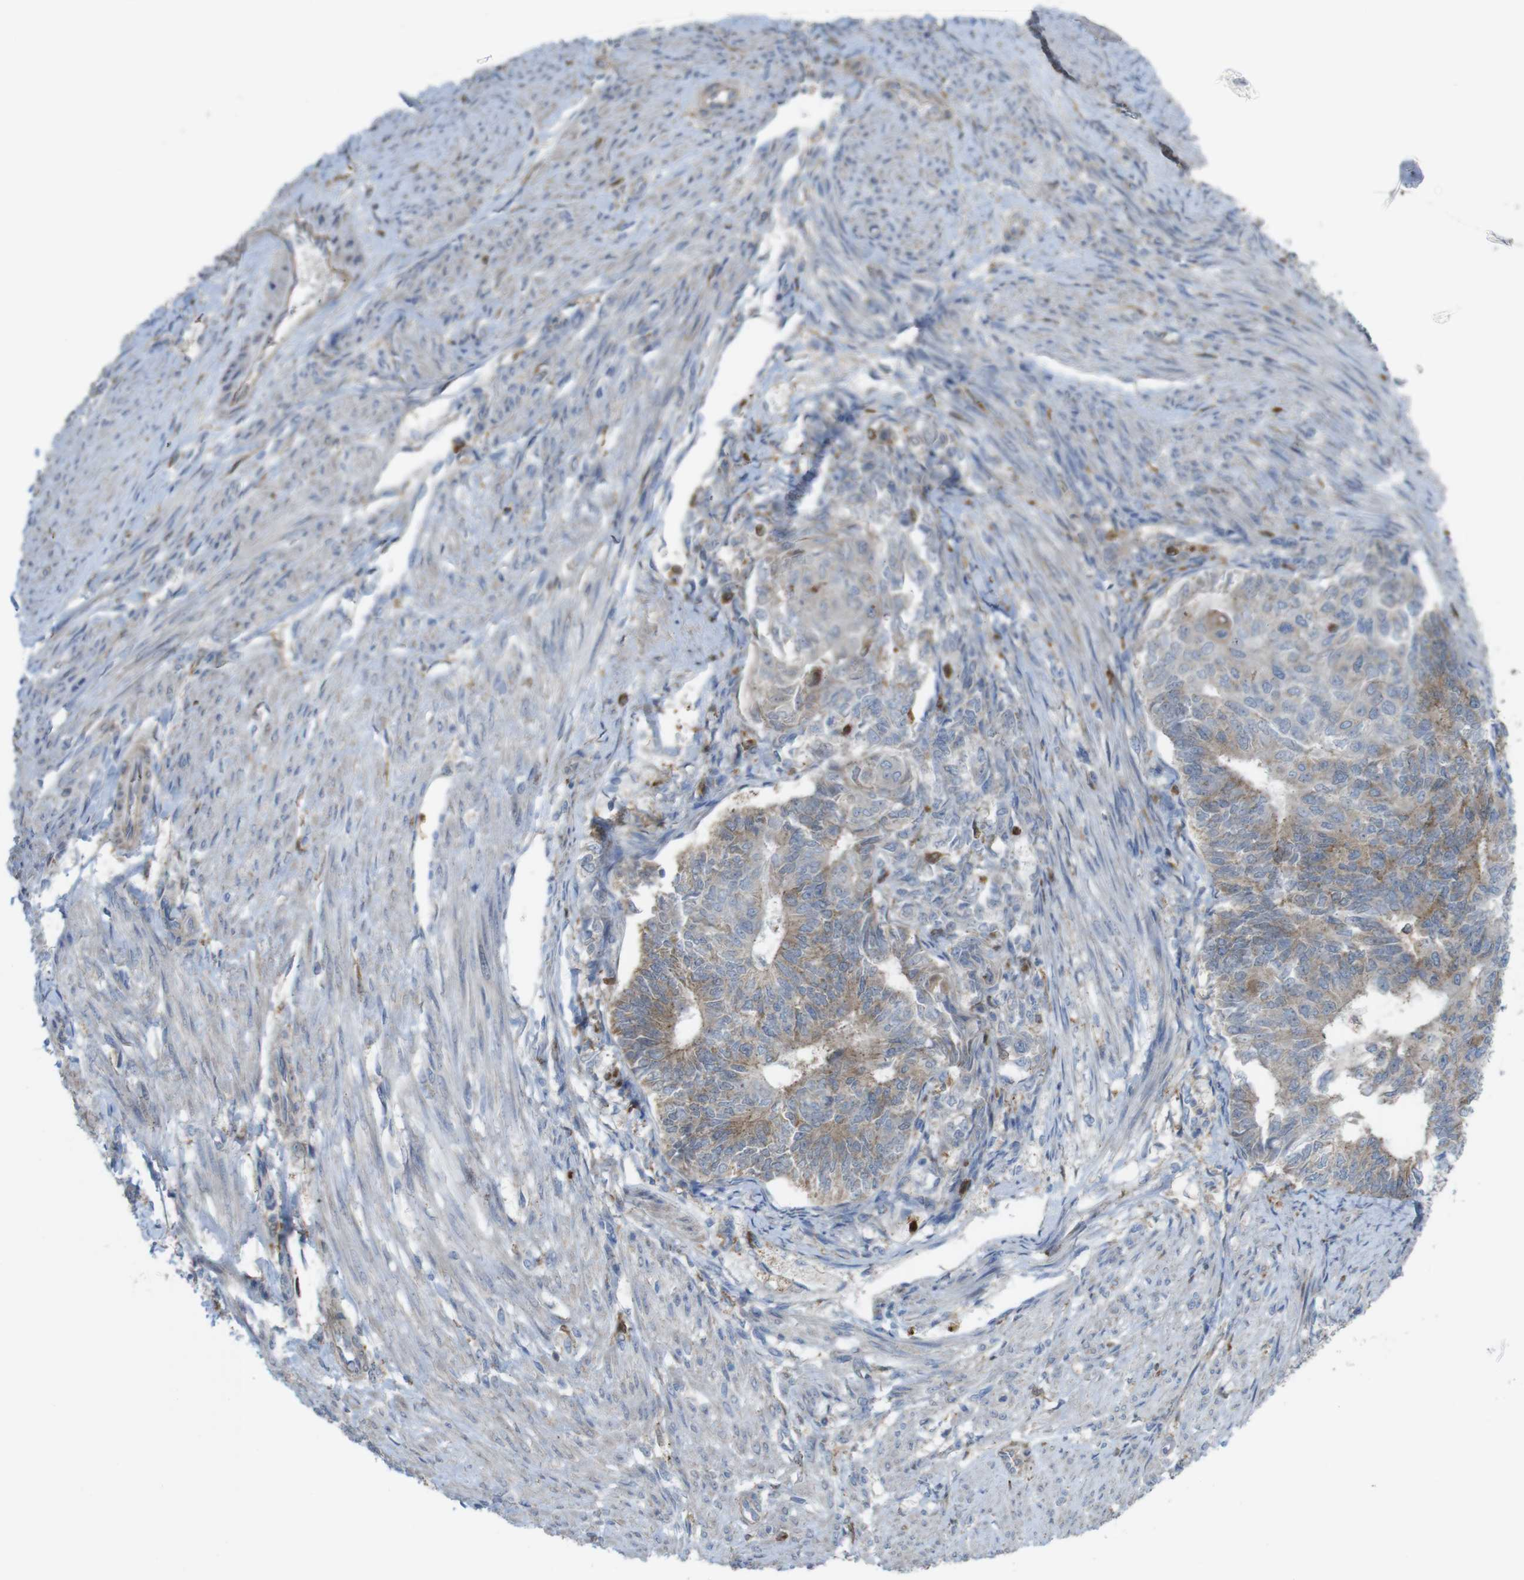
{"staining": {"intensity": "weak", "quantity": "25%-75%", "location": "cytoplasmic/membranous"}, "tissue": "endometrial cancer", "cell_type": "Tumor cells", "image_type": "cancer", "snomed": [{"axis": "morphology", "description": "Adenocarcinoma, NOS"}, {"axis": "topography", "description": "Endometrium"}], "caption": "Brown immunohistochemical staining in endometrial adenocarcinoma exhibits weak cytoplasmic/membranous expression in approximately 25%-75% of tumor cells.", "gene": "PRKCD", "patient": {"sex": "female", "age": 32}}